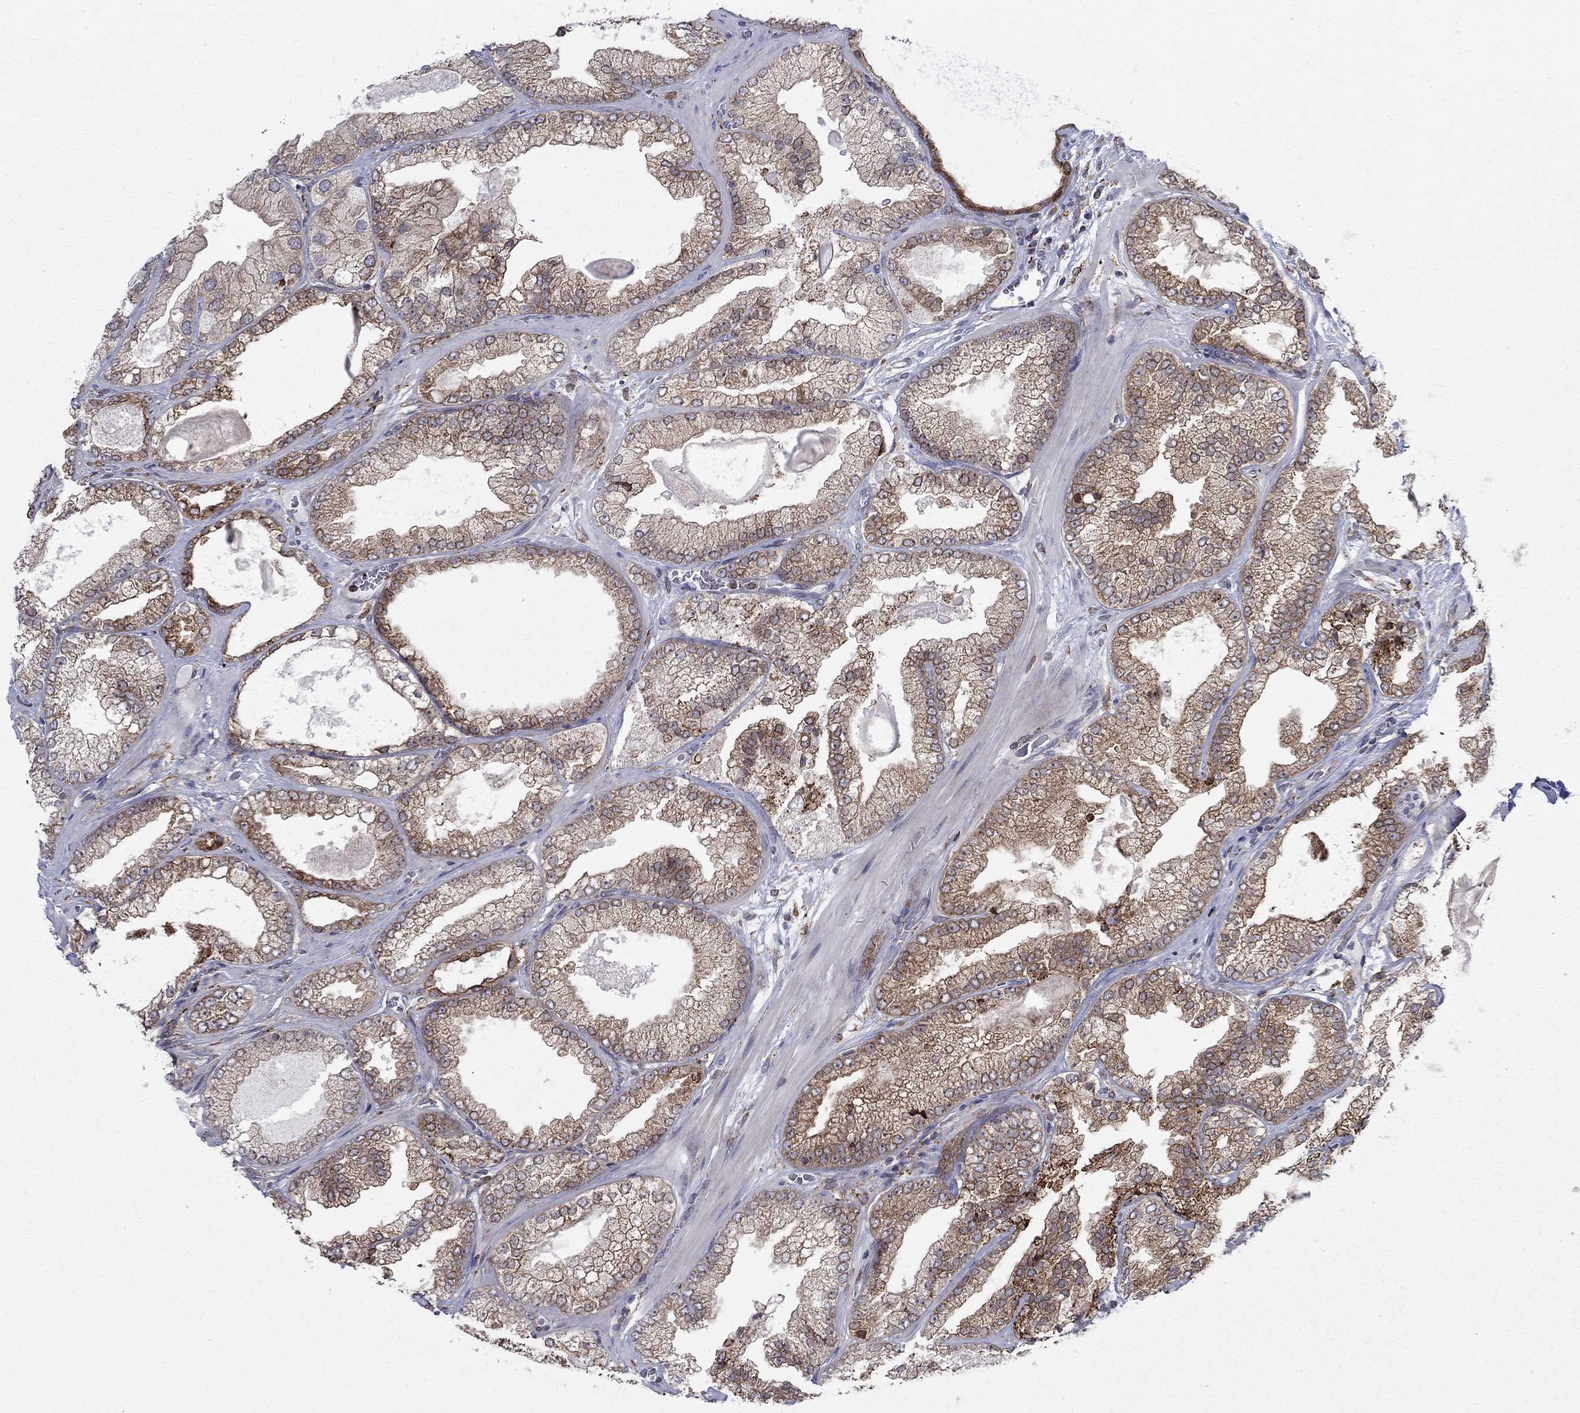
{"staining": {"intensity": "weak", "quantity": "25%-75%", "location": "cytoplasmic/membranous"}, "tissue": "prostate cancer", "cell_type": "Tumor cells", "image_type": "cancer", "snomed": [{"axis": "morphology", "description": "Adenocarcinoma, Low grade"}, {"axis": "topography", "description": "Prostate"}], "caption": "Brown immunohistochemical staining in prostate adenocarcinoma (low-grade) shows weak cytoplasmic/membranous staining in approximately 25%-75% of tumor cells.", "gene": "CAB39L", "patient": {"sex": "male", "age": 57}}